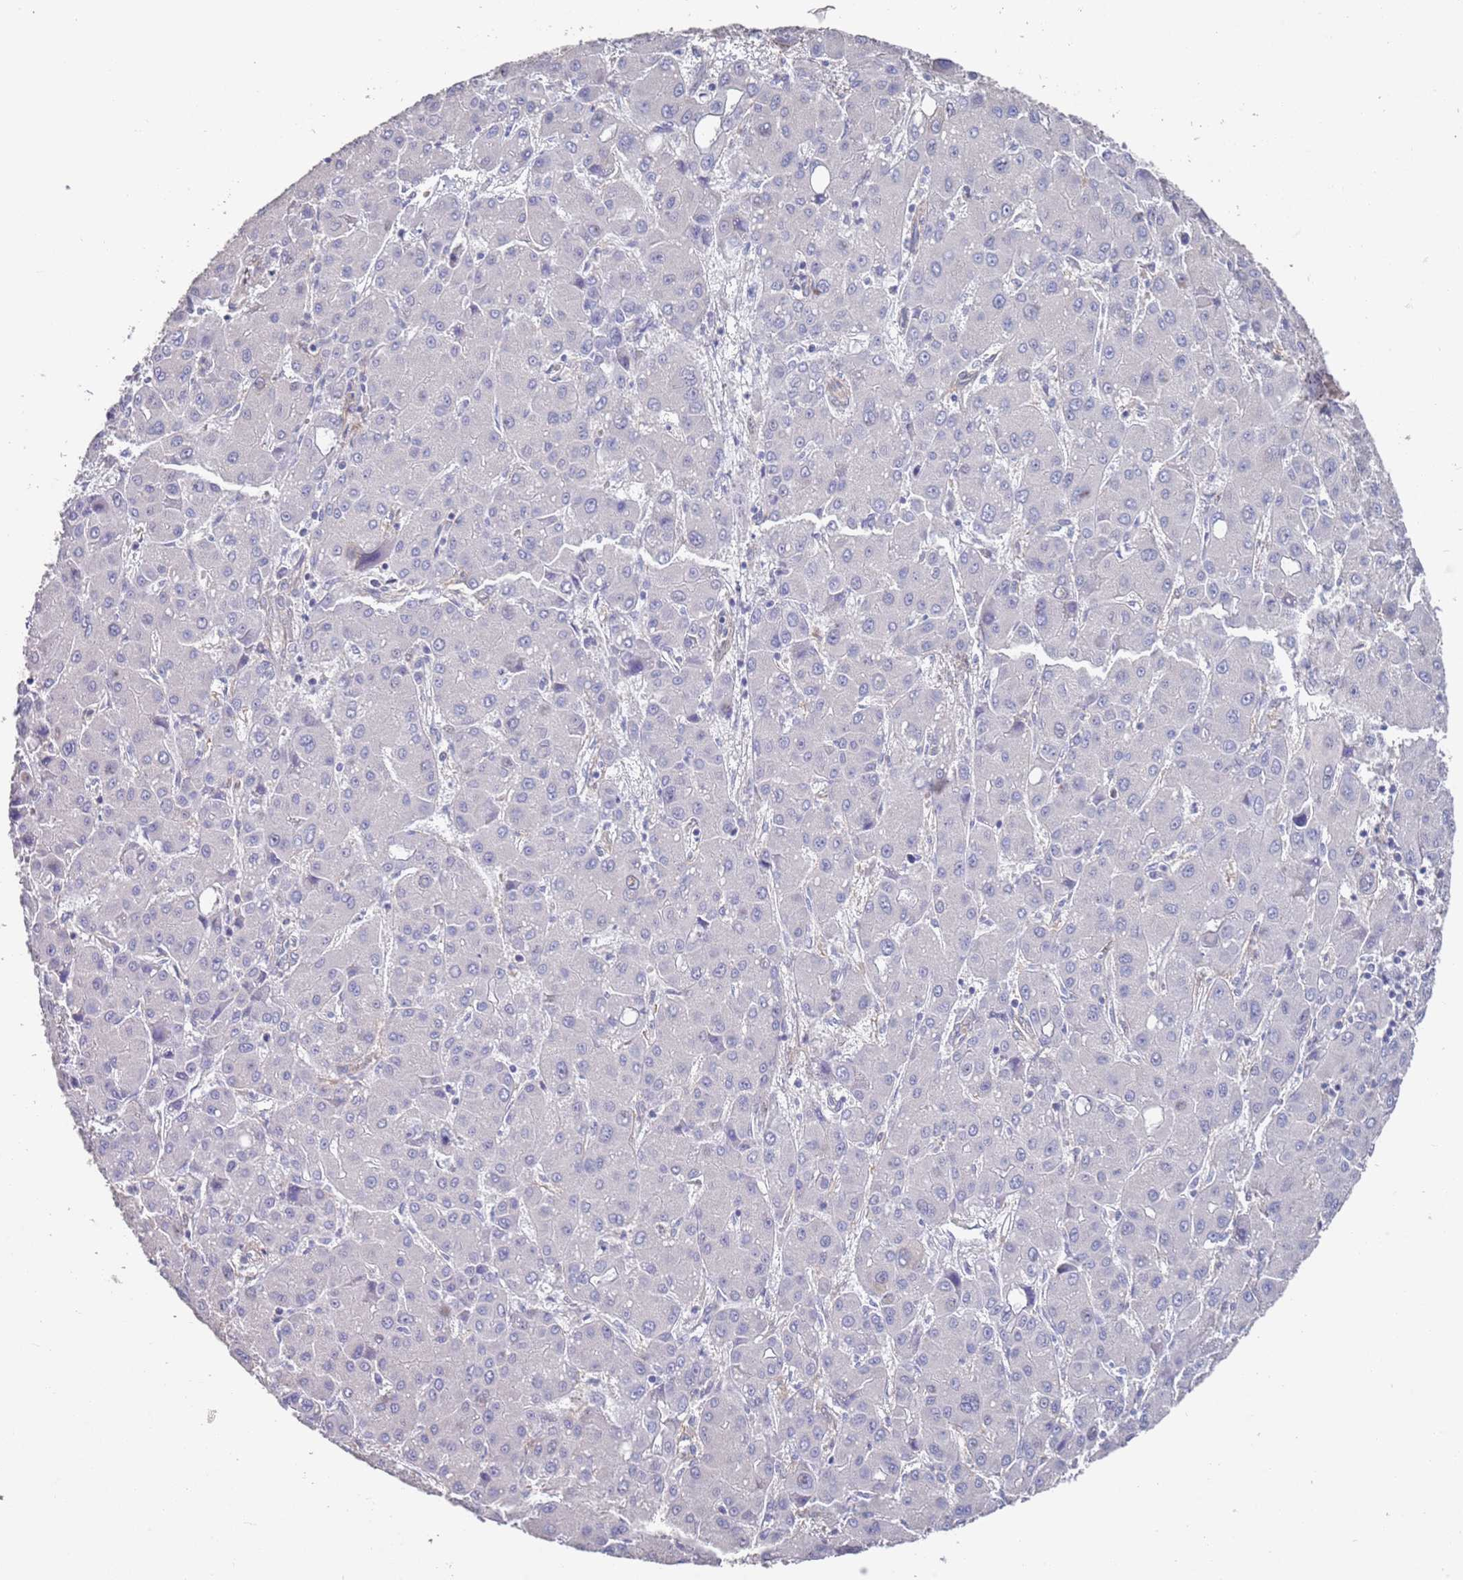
{"staining": {"intensity": "negative", "quantity": "none", "location": "none"}, "tissue": "liver cancer", "cell_type": "Tumor cells", "image_type": "cancer", "snomed": [{"axis": "morphology", "description": "Carcinoma, Hepatocellular, NOS"}, {"axis": "topography", "description": "Liver"}], "caption": "A high-resolution image shows immunohistochemistry (IHC) staining of liver cancer (hepatocellular carcinoma), which shows no significant staining in tumor cells.", "gene": "ANK2", "patient": {"sex": "male", "age": 55}}